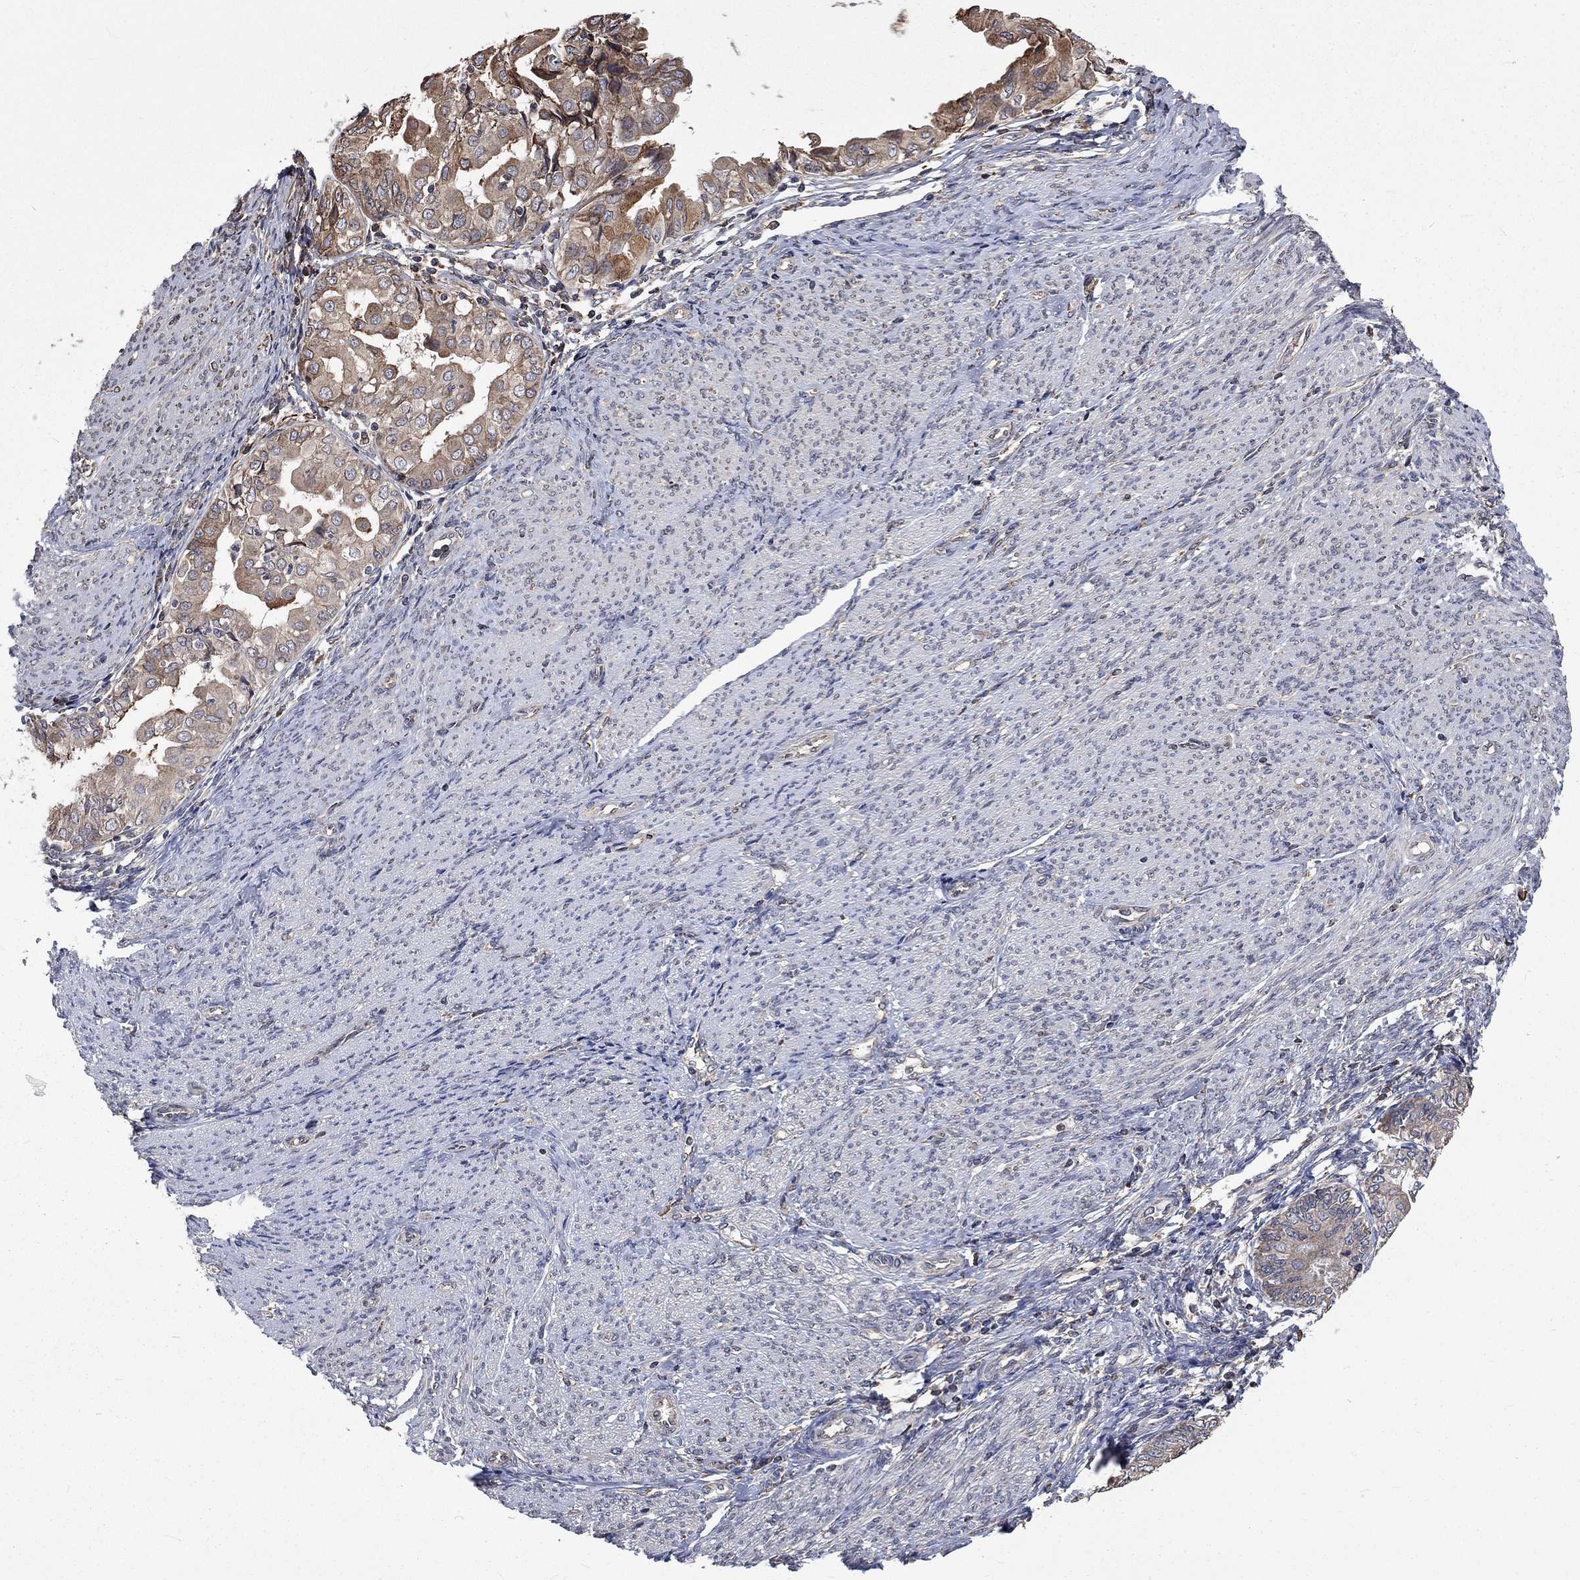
{"staining": {"intensity": "moderate", "quantity": "<25%", "location": "cytoplasmic/membranous"}, "tissue": "endometrial cancer", "cell_type": "Tumor cells", "image_type": "cancer", "snomed": [{"axis": "morphology", "description": "Adenocarcinoma, NOS"}, {"axis": "topography", "description": "Endometrium"}], "caption": "Immunohistochemistry (IHC) (DAB (3,3'-diaminobenzidine)) staining of human endometrial cancer demonstrates moderate cytoplasmic/membranous protein expression in about <25% of tumor cells. (IHC, brightfield microscopy, high magnification).", "gene": "ESRRA", "patient": {"sex": "female", "age": 68}}